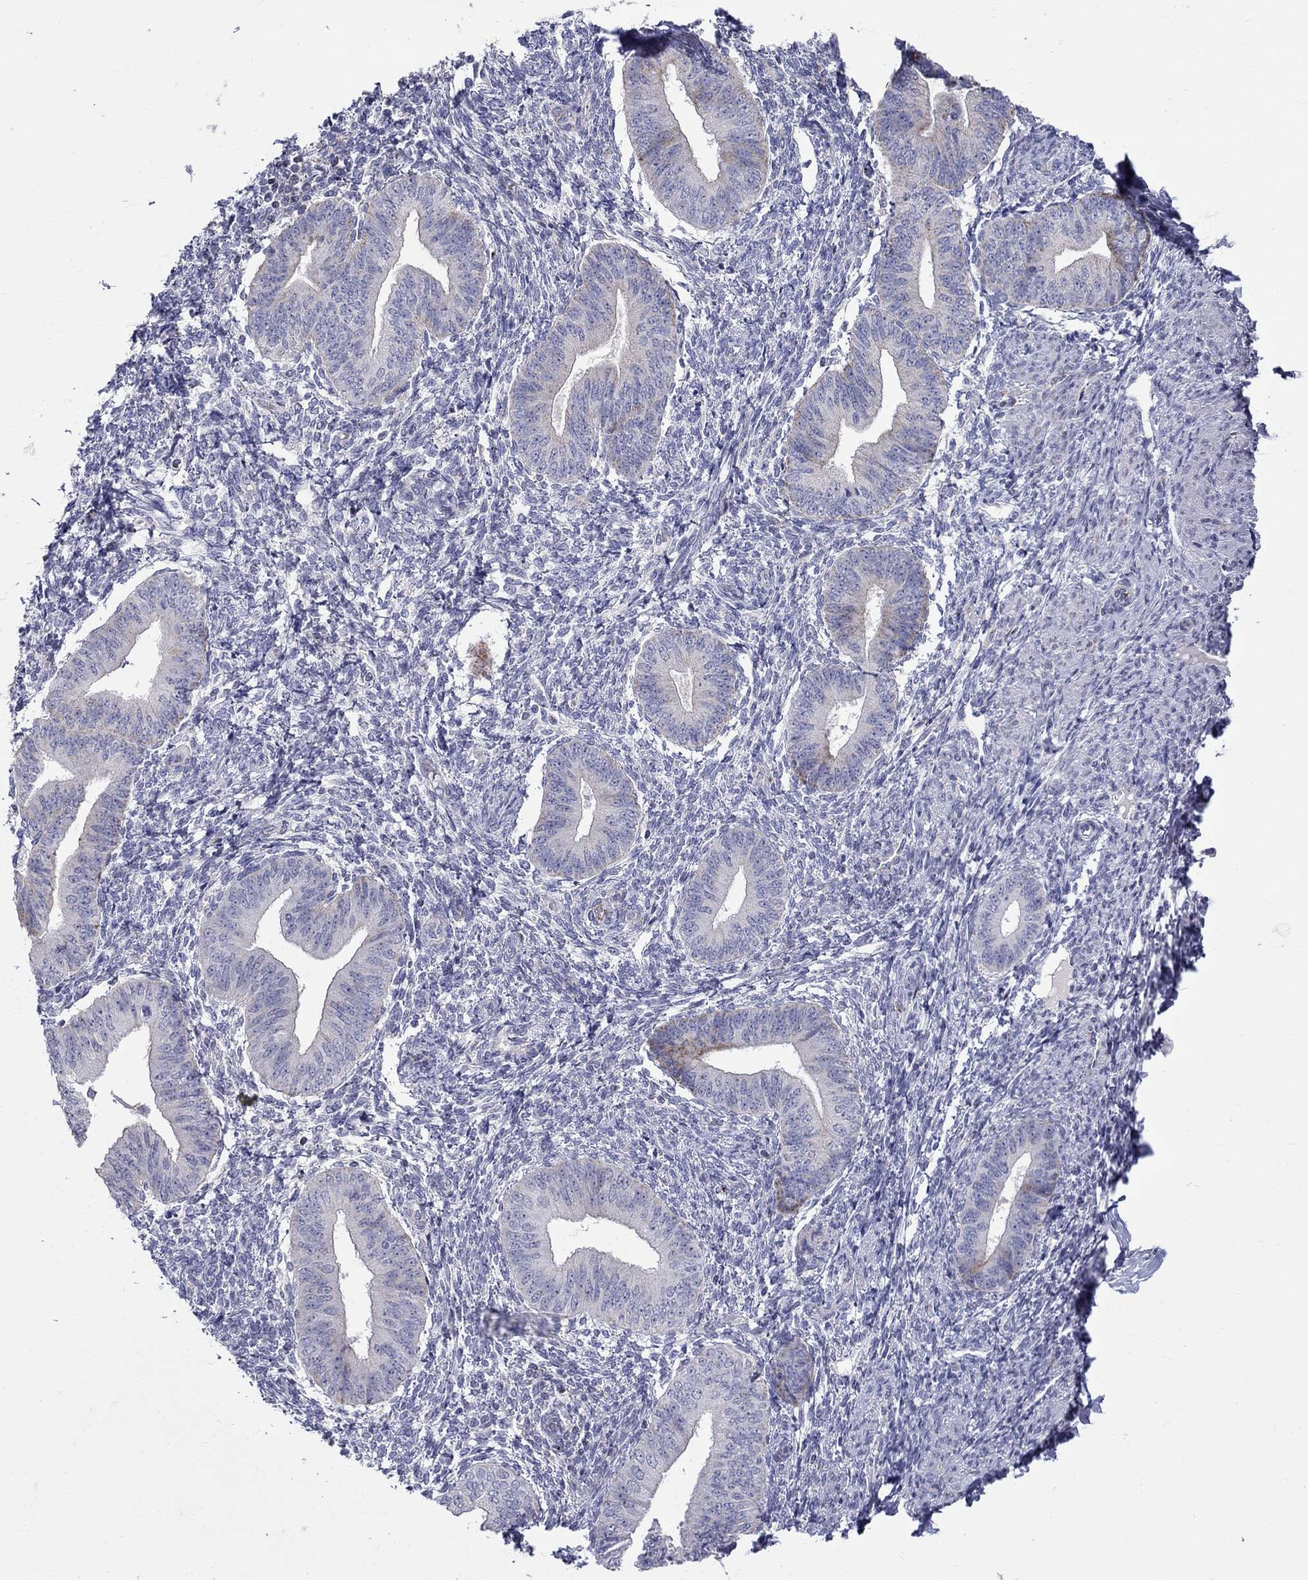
{"staining": {"intensity": "negative", "quantity": "none", "location": "none"}, "tissue": "endometrium", "cell_type": "Cells in endometrial stroma", "image_type": "normal", "snomed": [{"axis": "morphology", "description": "Normal tissue, NOS"}, {"axis": "topography", "description": "Endometrium"}], "caption": "The immunohistochemistry (IHC) histopathology image has no significant staining in cells in endometrial stroma of endometrium. (DAB IHC, high magnification).", "gene": "HMX2", "patient": {"sex": "female", "age": 47}}